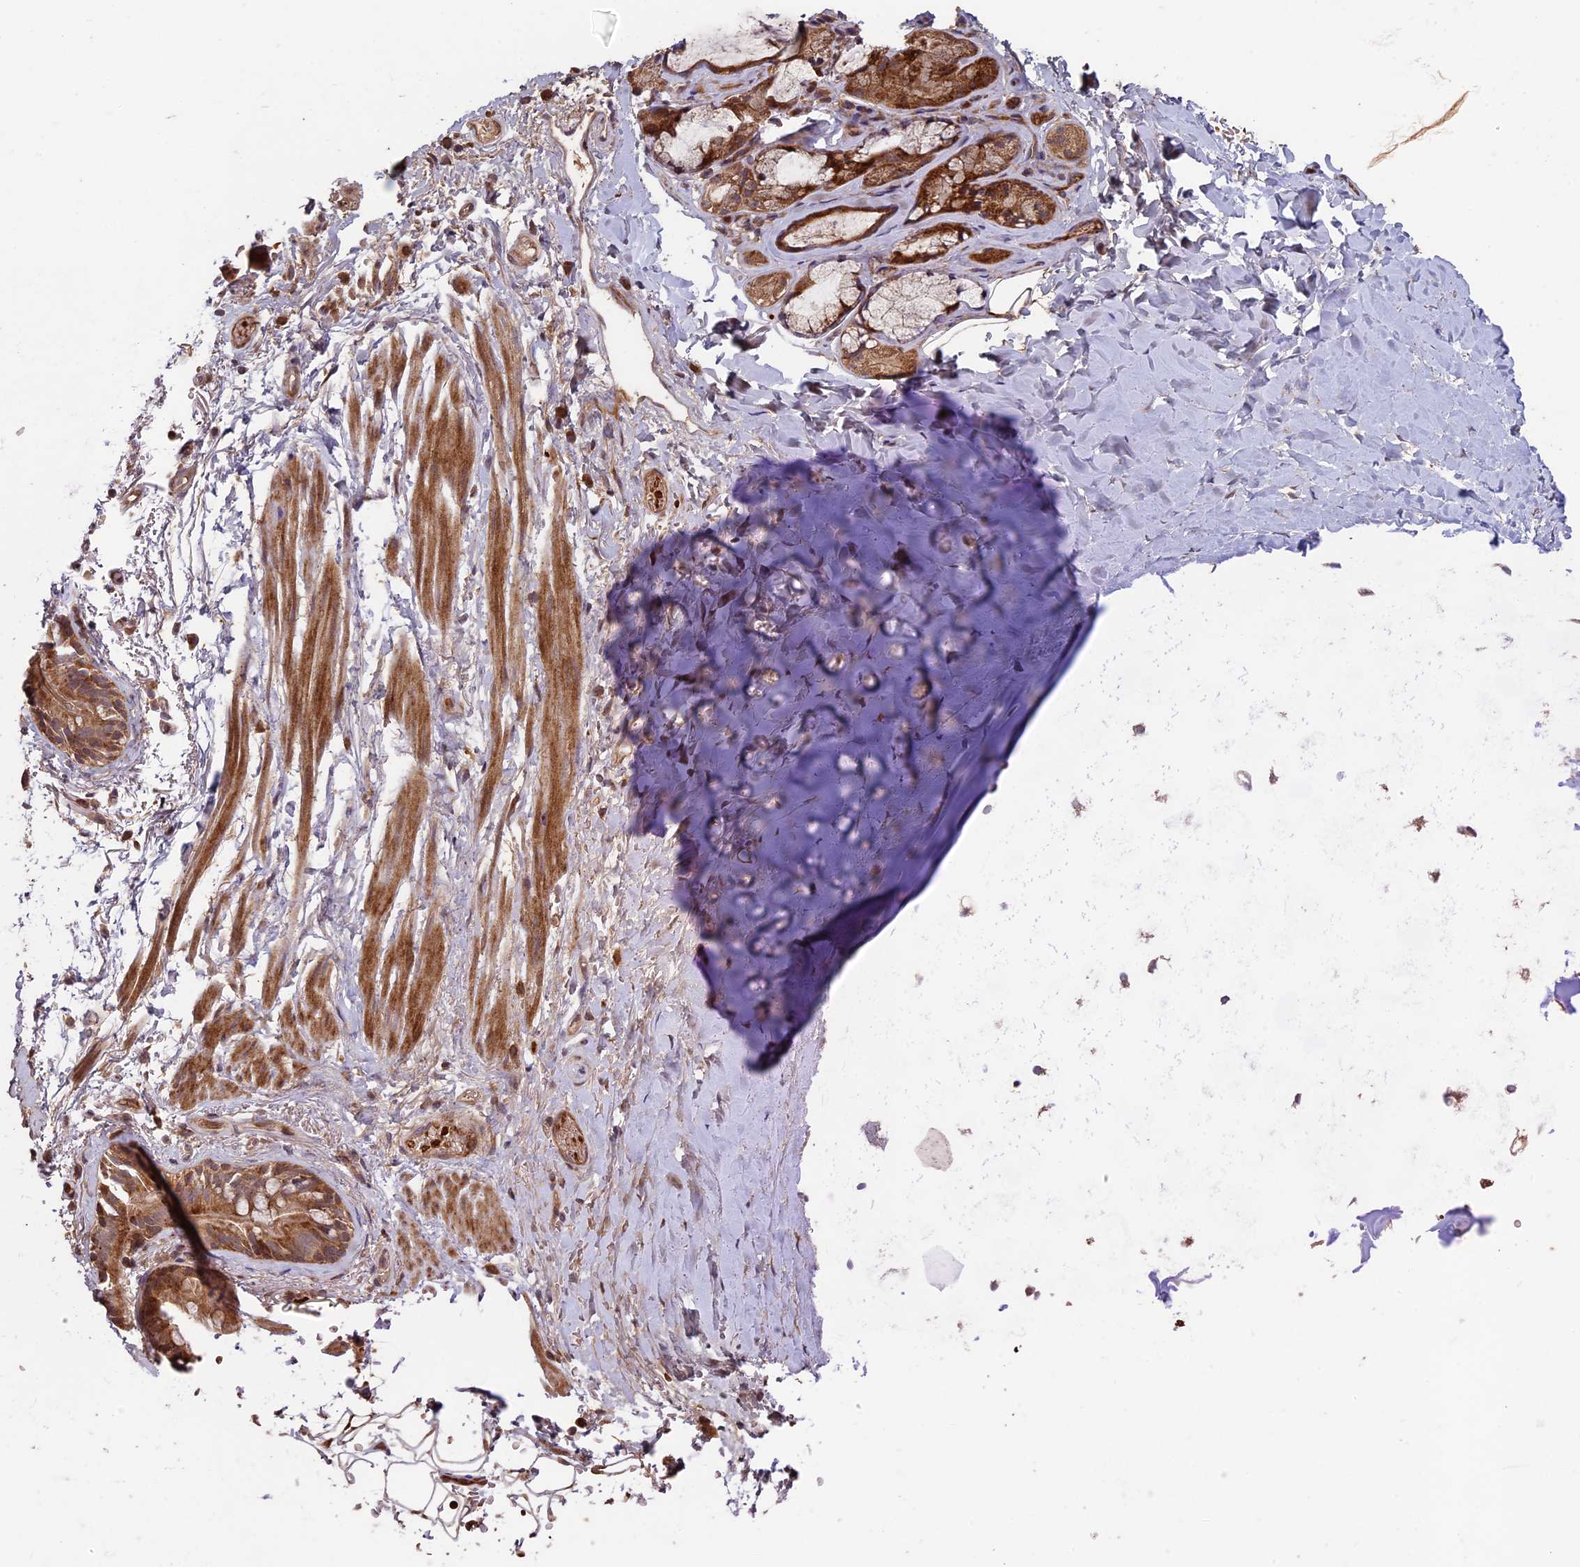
{"staining": {"intensity": "moderate", "quantity": ">75%", "location": "cytoplasmic/membranous"}, "tissue": "adipose tissue", "cell_type": "Adipocytes", "image_type": "normal", "snomed": [{"axis": "morphology", "description": "Normal tissue, NOS"}, {"axis": "topography", "description": "Lymph node"}, {"axis": "topography", "description": "Bronchus"}], "caption": "Immunohistochemistry (IHC) photomicrograph of normal adipose tissue stained for a protein (brown), which exhibits medium levels of moderate cytoplasmic/membranous expression in approximately >75% of adipocytes.", "gene": "RCCD1", "patient": {"sex": "male", "age": 63}}